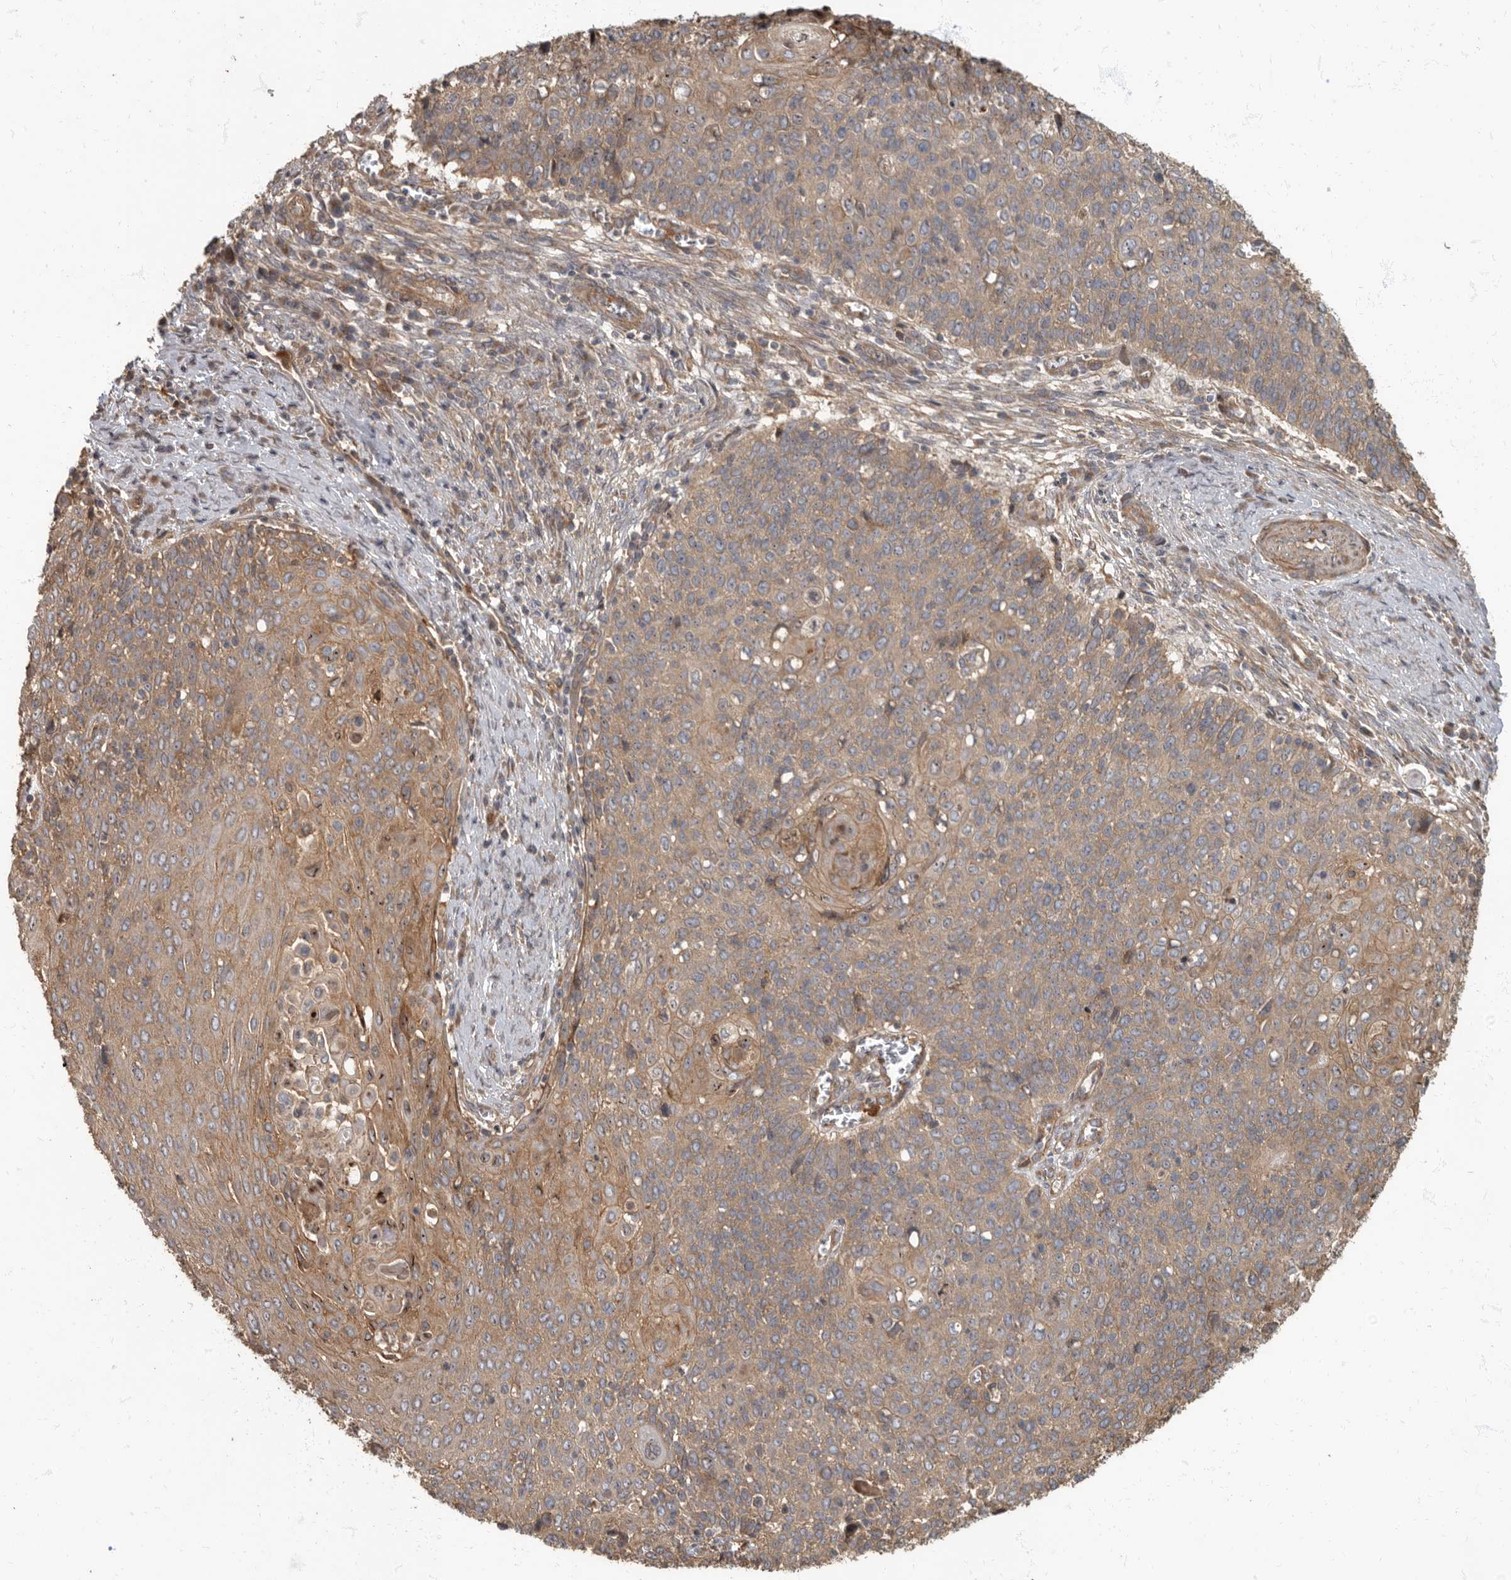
{"staining": {"intensity": "moderate", "quantity": ">75%", "location": "cytoplasmic/membranous"}, "tissue": "cervical cancer", "cell_type": "Tumor cells", "image_type": "cancer", "snomed": [{"axis": "morphology", "description": "Squamous cell carcinoma, NOS"}, {"axis": "topography", "description": "Cervix"}], "caption": "A medium amount of moderate cytoplasmic/membranous positivity is appreciated in about >75% of tumor cells in cervical cancer tissue. (DAB (3,3'-diaminobenzidine) IHC, brown staining for protein, blue staining for nuclei).", "gene": "DAAM1", "patient": {"sex": "female", "age": 39}}